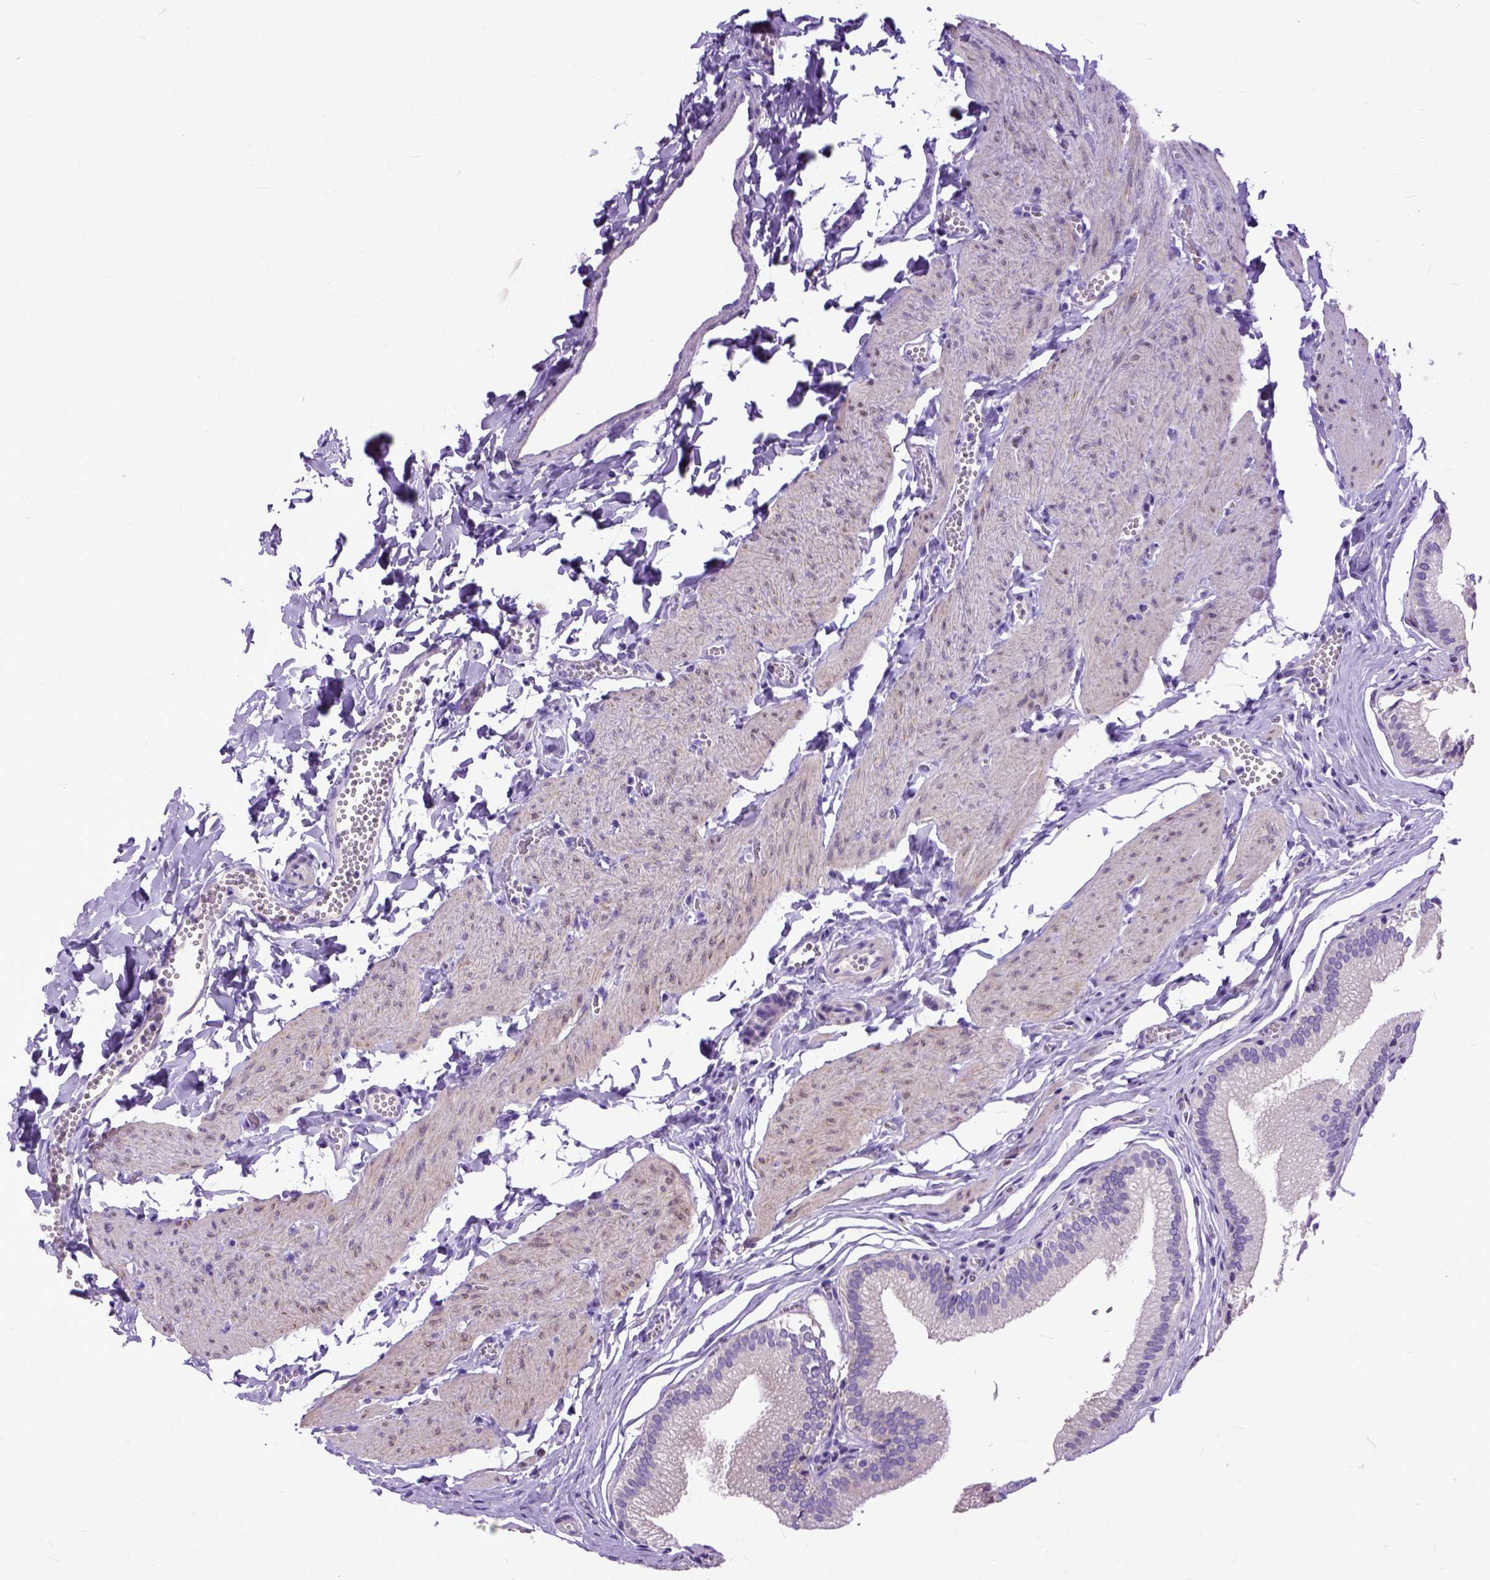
{"staining": {"intensity": "weak", "quantity": "25%-75%", "location": "cytoplasmic/membranous"}, "tissue": "gallbladder", "cell_type": "Glandular cells", "image_type": "normal", "snomed": [{"axis": "morphology", "description": "Normal tissue, NOS"}, {"axis": "topography", "description": "Gallbladder"}, {"axis": "topography", "description": "Peripheral nerve tissue"}], "caption": "Immunohistochemical staining of benign gallbladder shows low levels of weak cytoplasmic/membranous positivity in about 25%-75% of glandular cells. (Stains: DAB in brown, nuclei in blue, Microscopy: brightfield microscopy at high magnification).", "gene": "CRB1", "patient": {"sex": "male", "age": 17}}